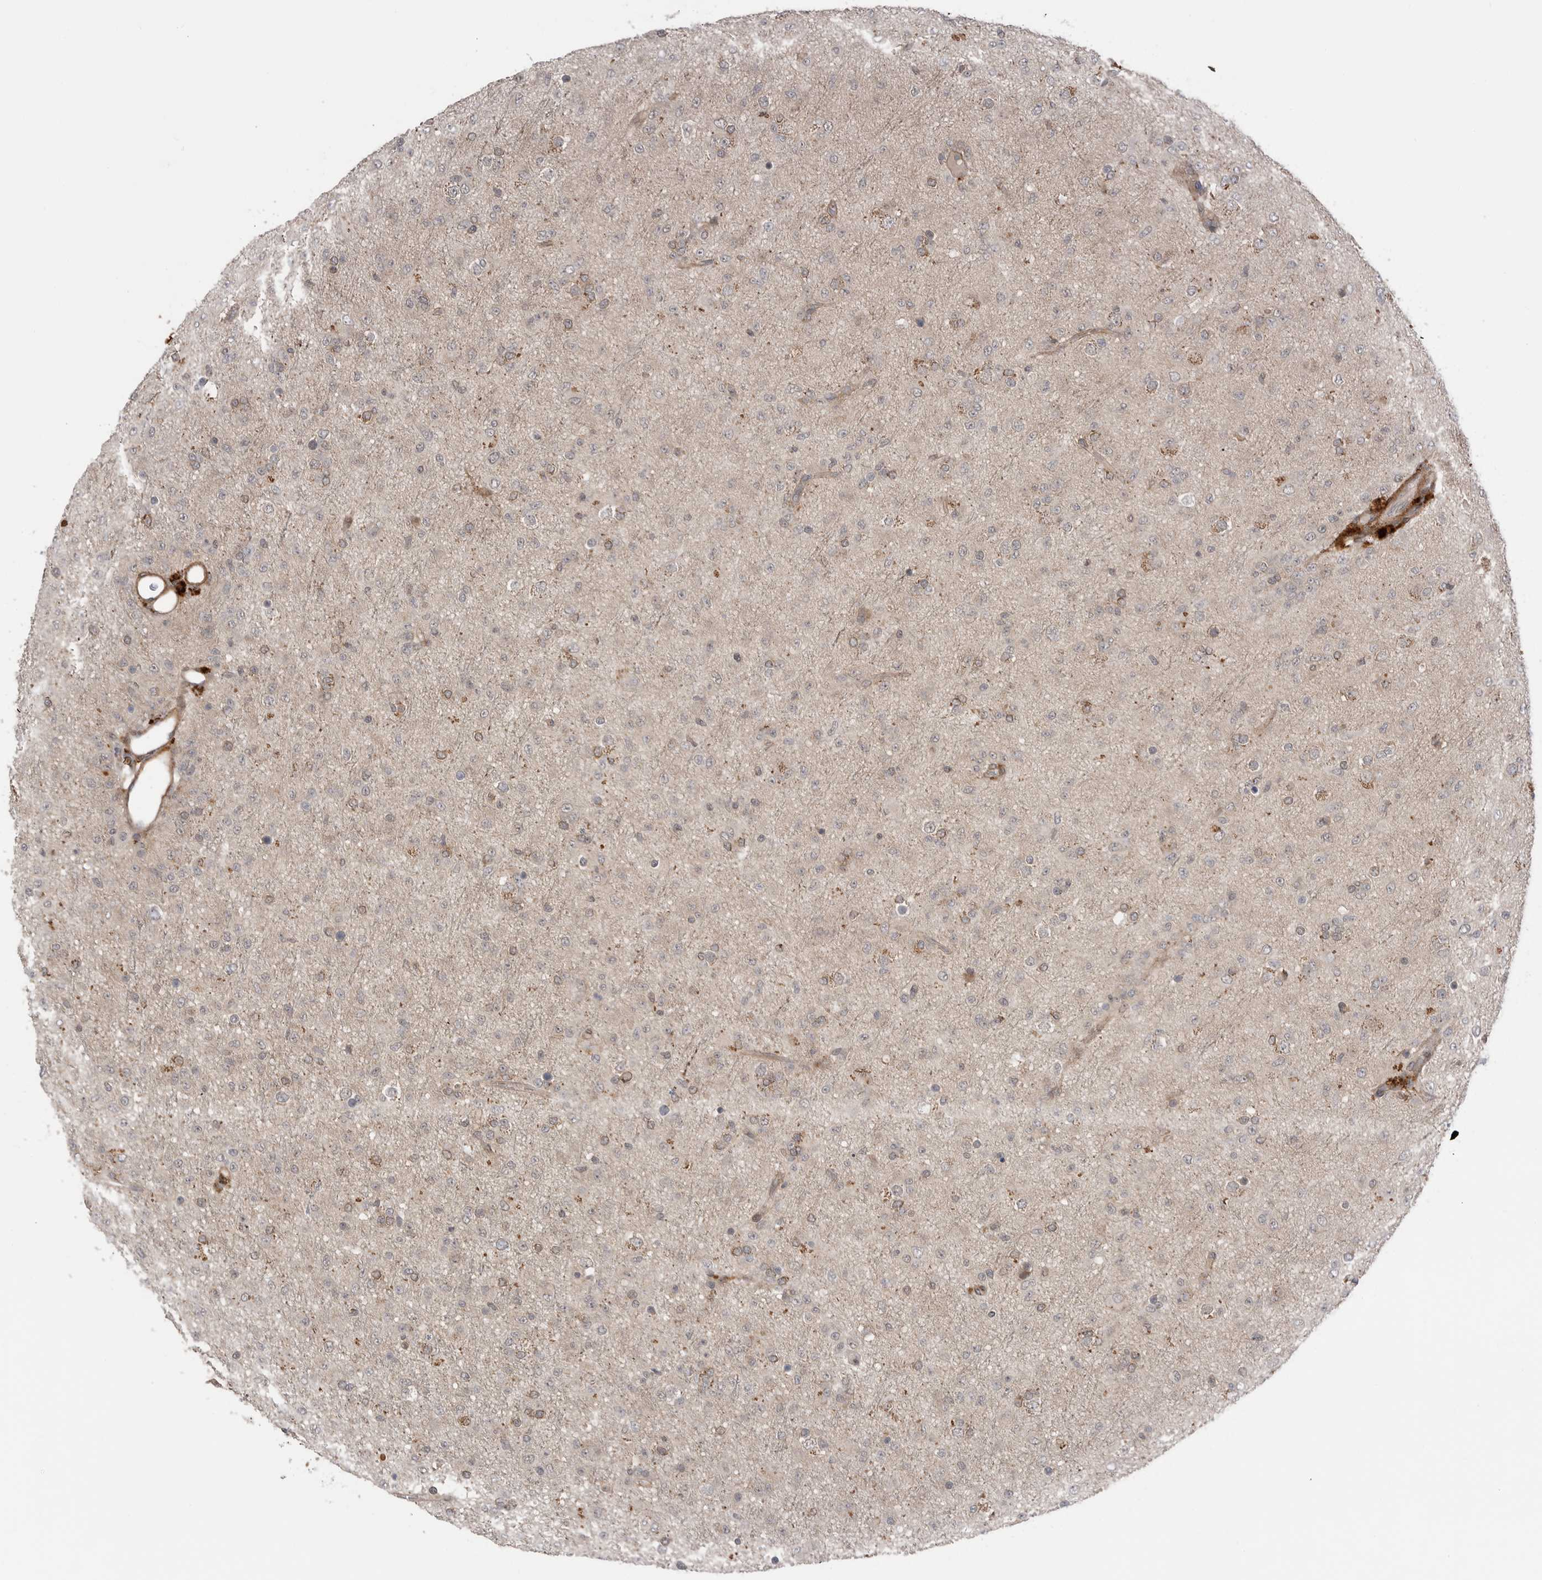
{"staining": {"intensity": "weak", "quantity": "<25%", "location": "cytoplasmic/membranous"}, "tissue": "glioma", "cell_type": "Tumor cells", "image_type": "cancer", "snomed": [{"axis": "morphology", "description": "Glioma, malignant, Low grade"}, {"axis": "topography", "description": "Brain"}], "caption": "Immunohistochemistry (IHC) of glioma exhibits no expression in tumor cells. (DAB (3,3'-diaminobenzidine) IHC with hematoxylin counter stain).", "gene": "PEAK1", "patient": {"sex": "male", "age": 65}}